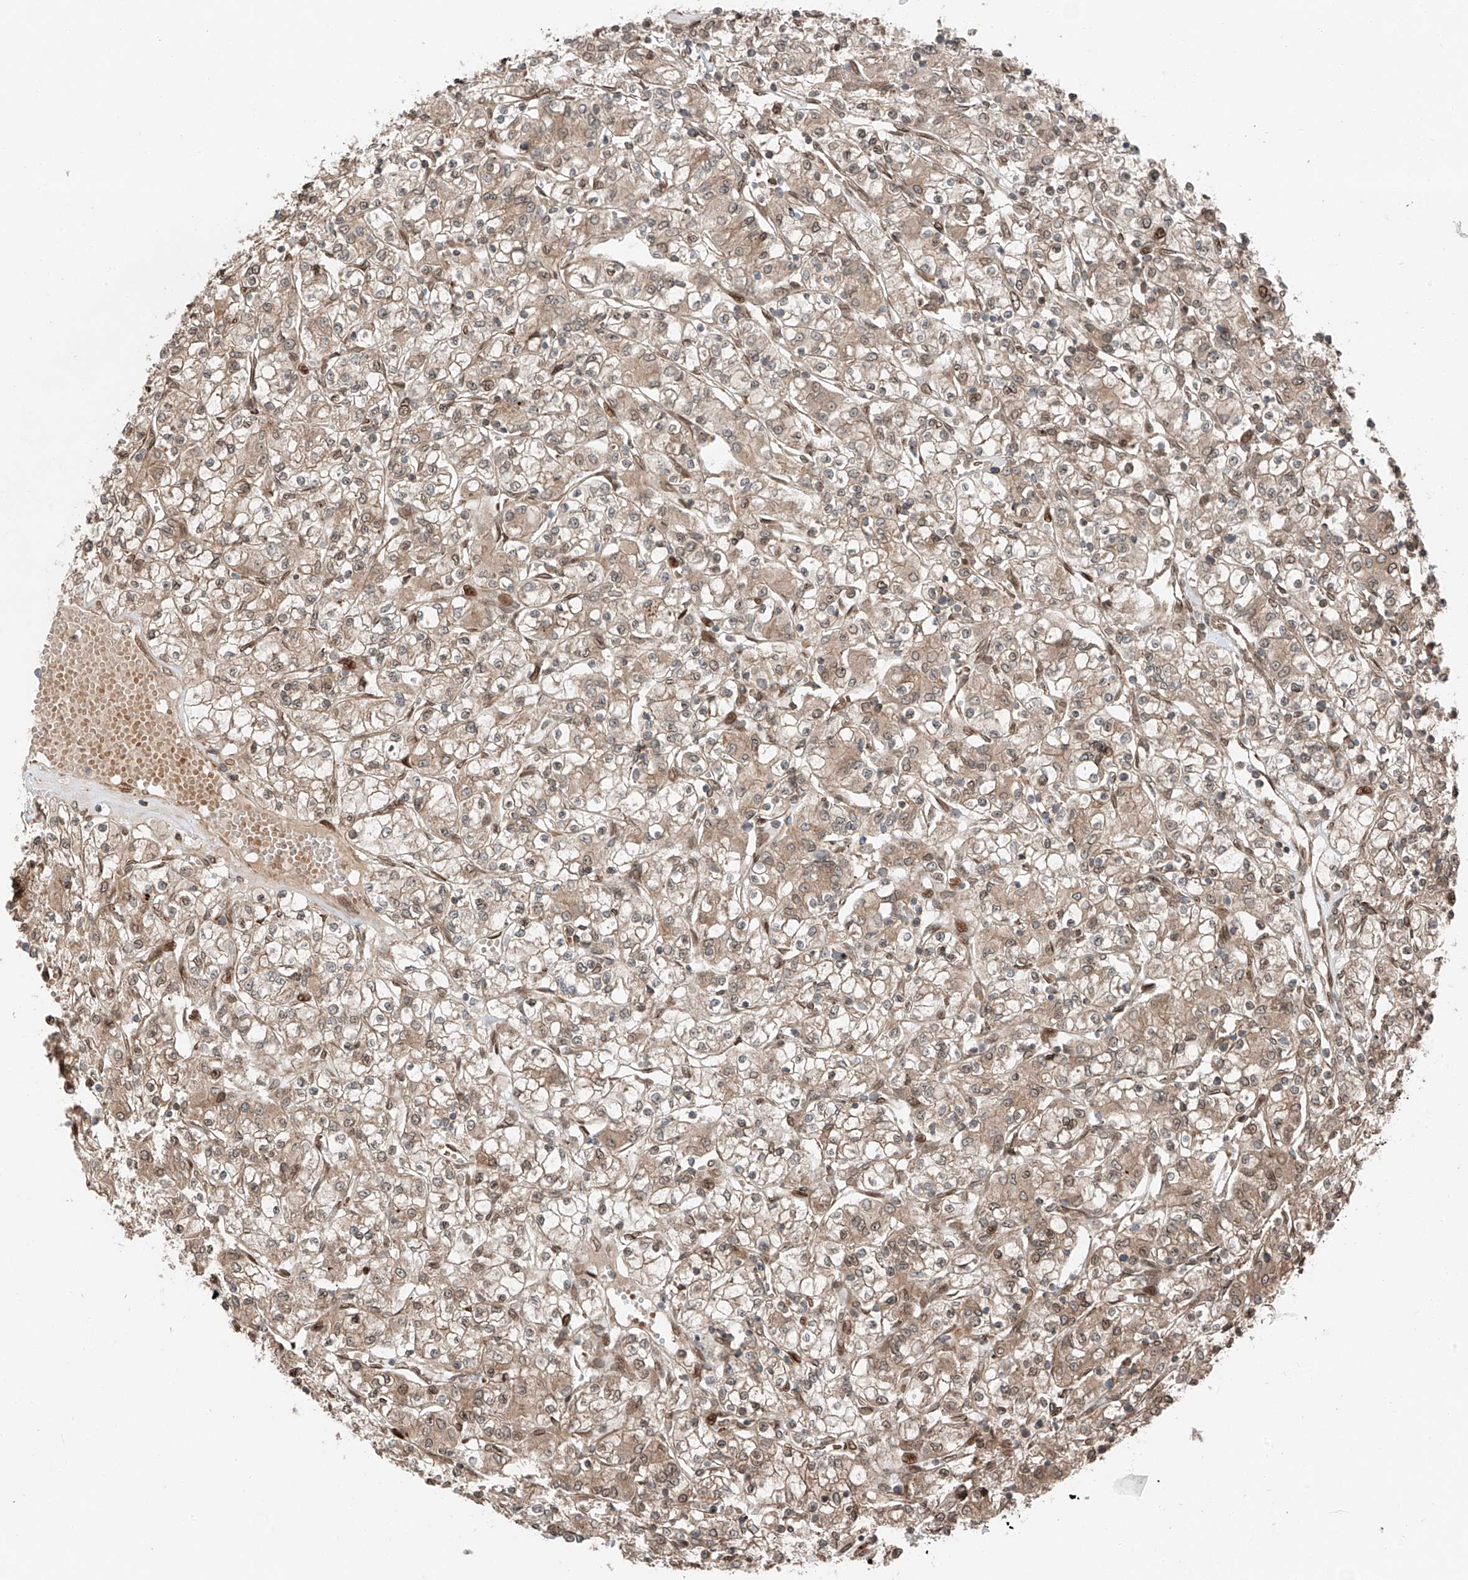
{"staining": {"intensity": "weak", "quantity": ">75%", "location": "cytoplasmic/membranous,nuclear"}, "tissue": "renal cancer", "cell_type": "Tumor cells", "image_type": "cancer", "snomed": [{"axis": "morphology", "description": "Adenocarcinoma, NOS"}, {"axis": "topography", "description": "Kidney"}], "caption": "A micrograph of renal adenocarcinoma stained for a protein exhibits weak cytoplasmic/membranous and nuclear brown staining in tumor cells. (DAB IHC with brightfield microscopy, high magnification).", "gene": "CEP162", "patient": {"sex": "female", "age": 59}}